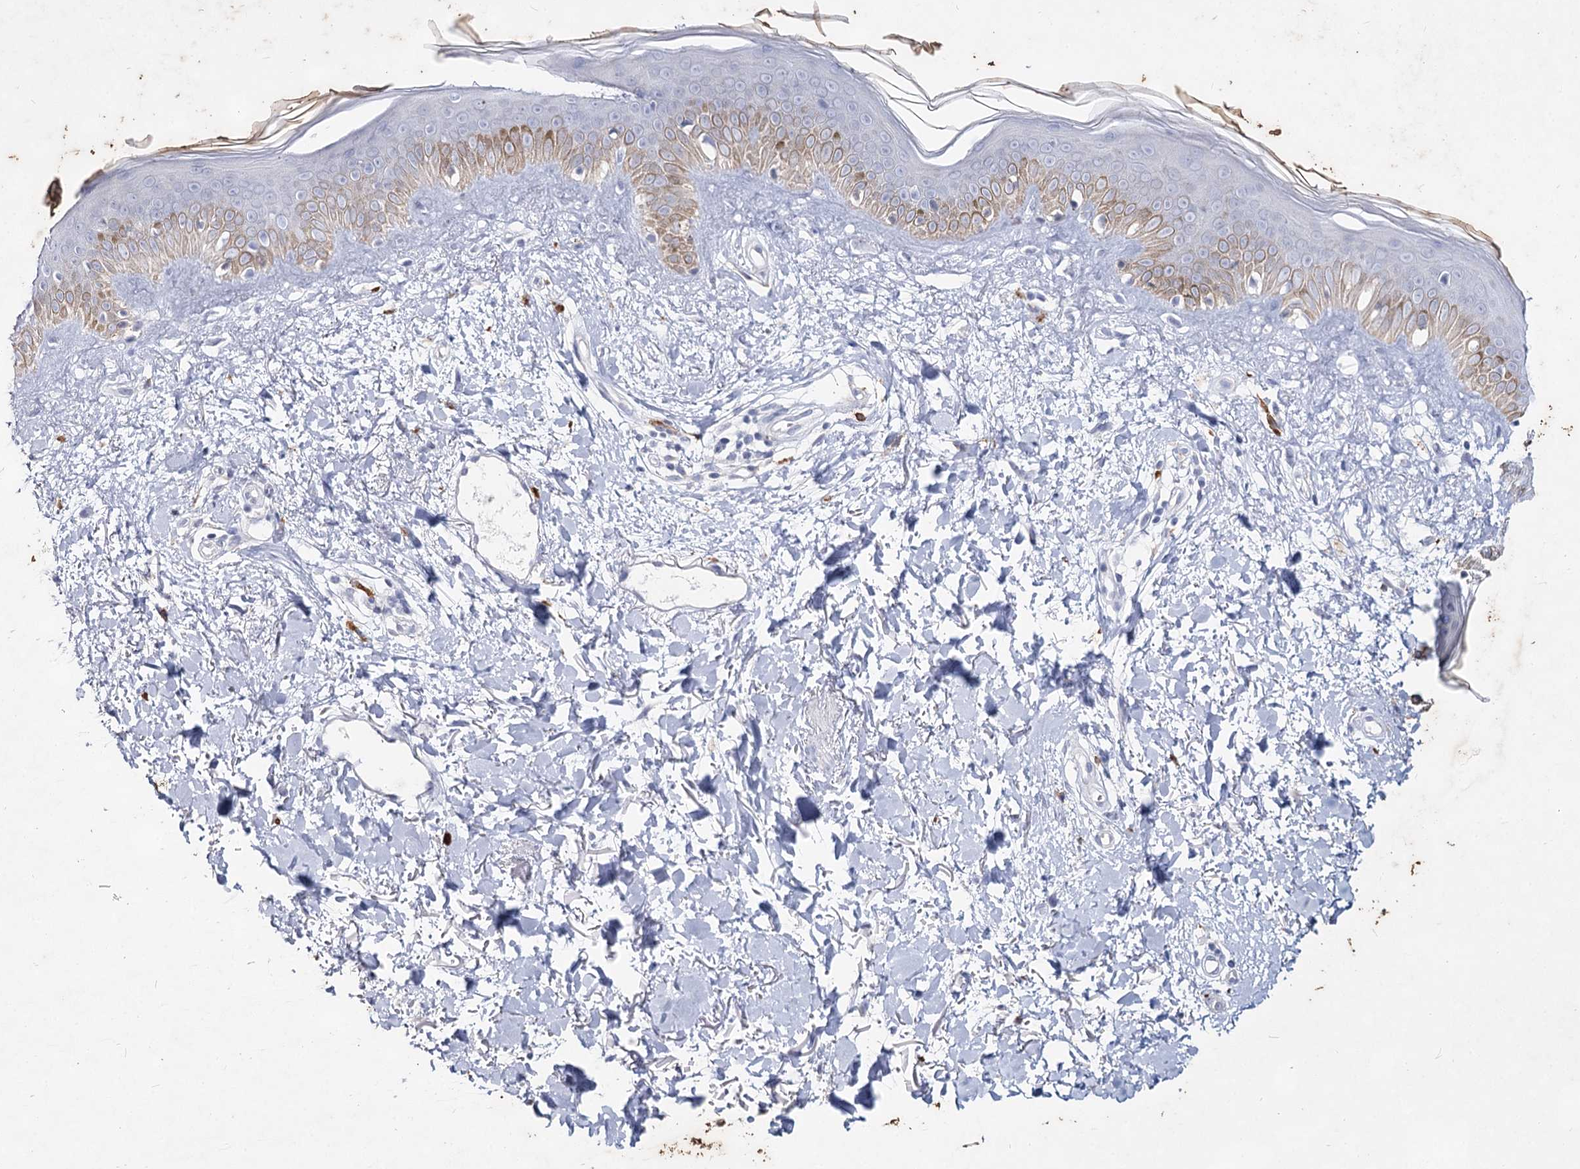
{"staining": {"intensity": "negative", "quantity": "none", "location": "none"}, "tissue": "skin", "cell_type": "Fibroblasts", "image_type": "normal", "snomed": [{"axis": "morphology", "description": "Normal tissue, NOS"}, {"axis": "topography", "description": "Skin"}], "caption": "Immunohistochemical staining of unremarkable skin exhibits no significant staining in fibroblasts. Nuclei are stained in blue.", "gene": "CCDC73", "patient": {"sex": "female", "age": 58}}